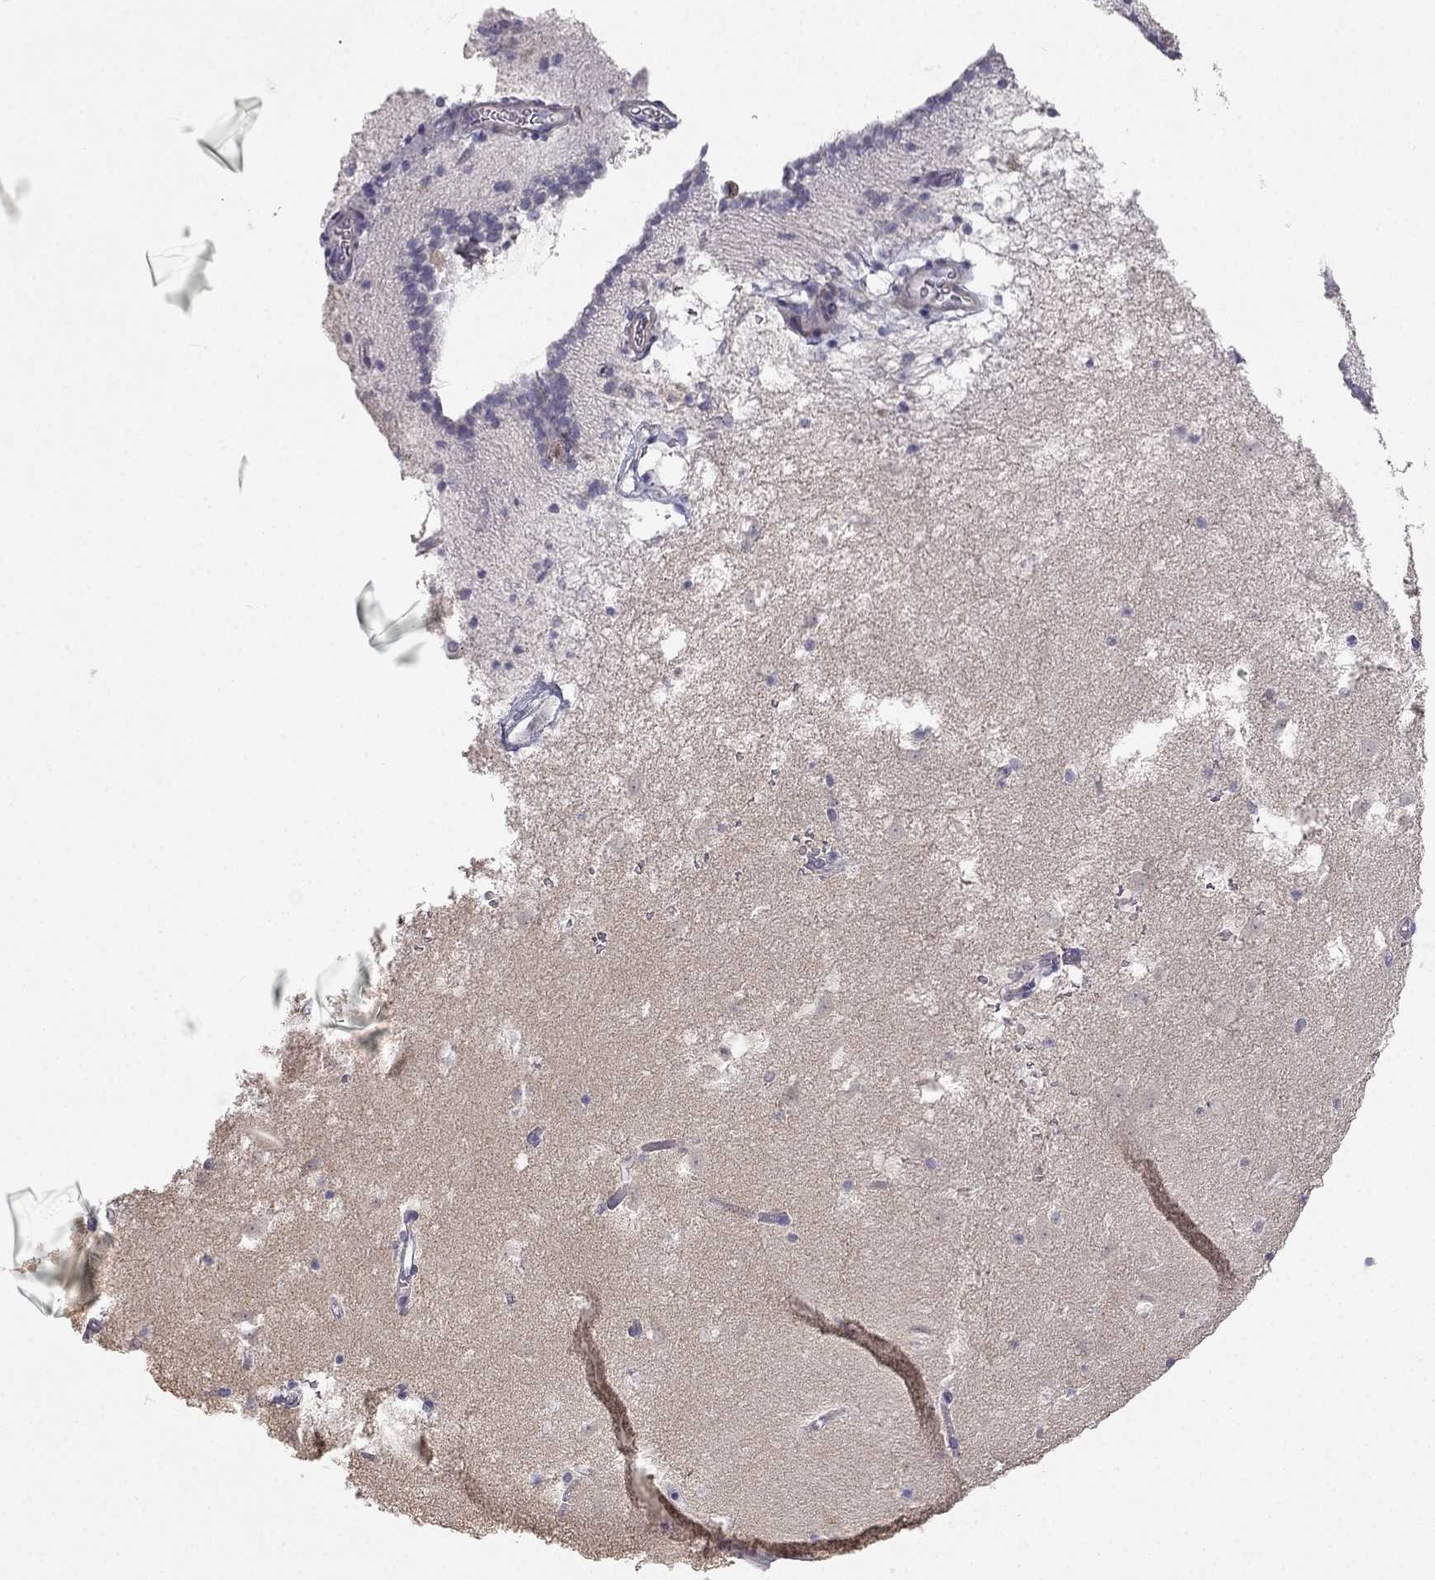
{"staining": {"intensity": "negative", "quantity": "none", "location": "none"}, "tissue": "caudate", "cell_type": "Glial cells", "image_type": "normal", "snomed": [{"axis": "morphology", "description": "Normal tissue, NOS"}, {"axis": "topography", "description": "Lateral ventricle wall"}], "caption": "Immunohistochemistry (IHC) image of unremarkable caudate: caudate stained with DAB reveals no significant protein expression in glial cells.", "gene": "C16orf89", "patient": {"sex": "female", "age": 42}}